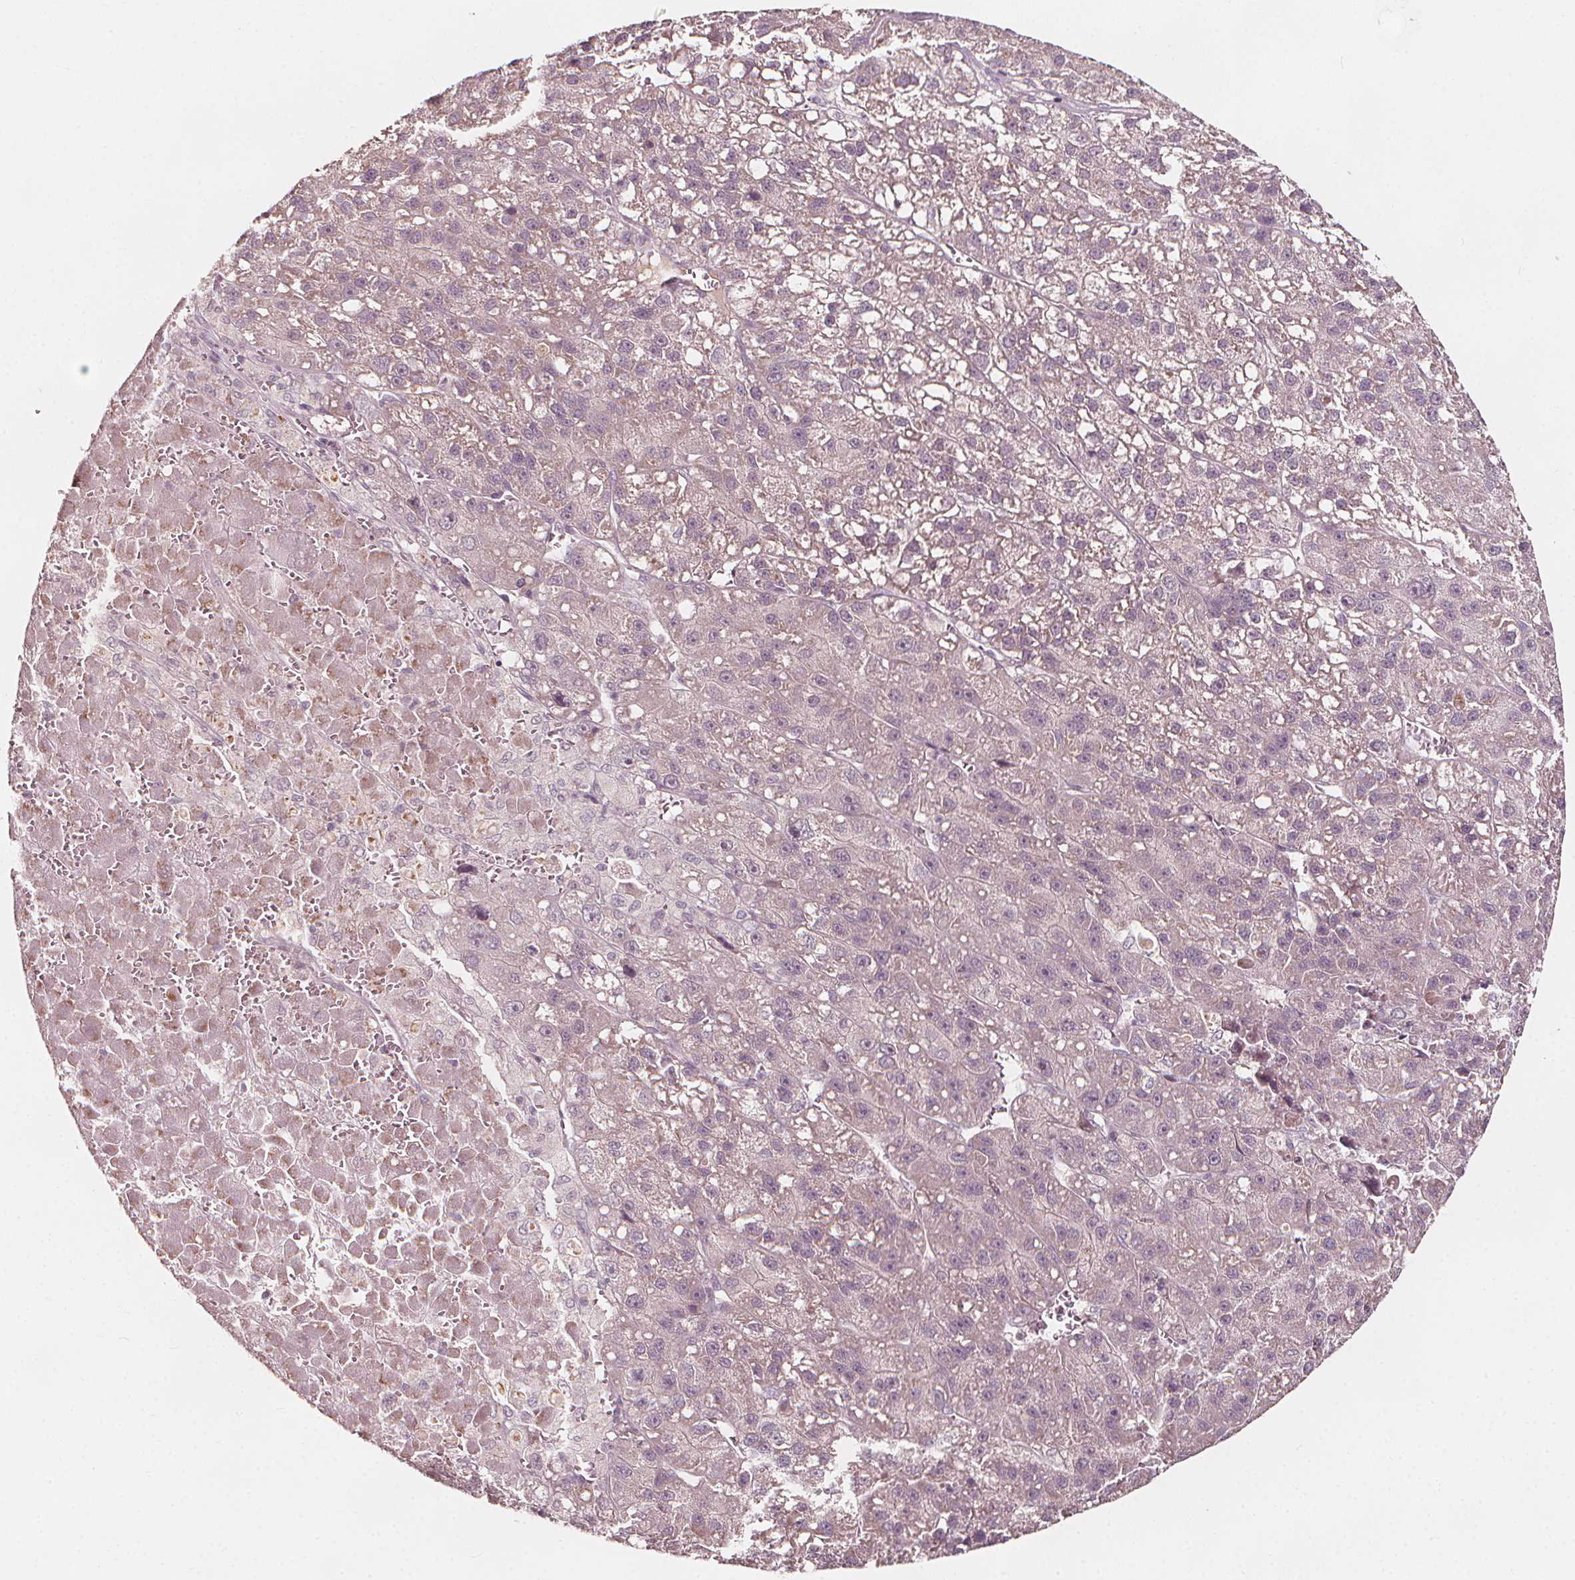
{"staining": {"intensity": "negative", "quantity": "none", "location": "none"}, "tissue": "liver cancer", "cell_type": "Tumor cells", "image_type": "cancer", "snomed": [{"axis": "morphology", "description": "Carcinoma, Hepatocellular, NOS"}, {"axis": "topography", "description": "Liver"}], "caption": "This is an immunohistochemistry photomicrograph of human liver cancer. There is no expression in tumor cells.", "gene": "NPC1L1", "patient": {"sex": "female", "age": 70}}